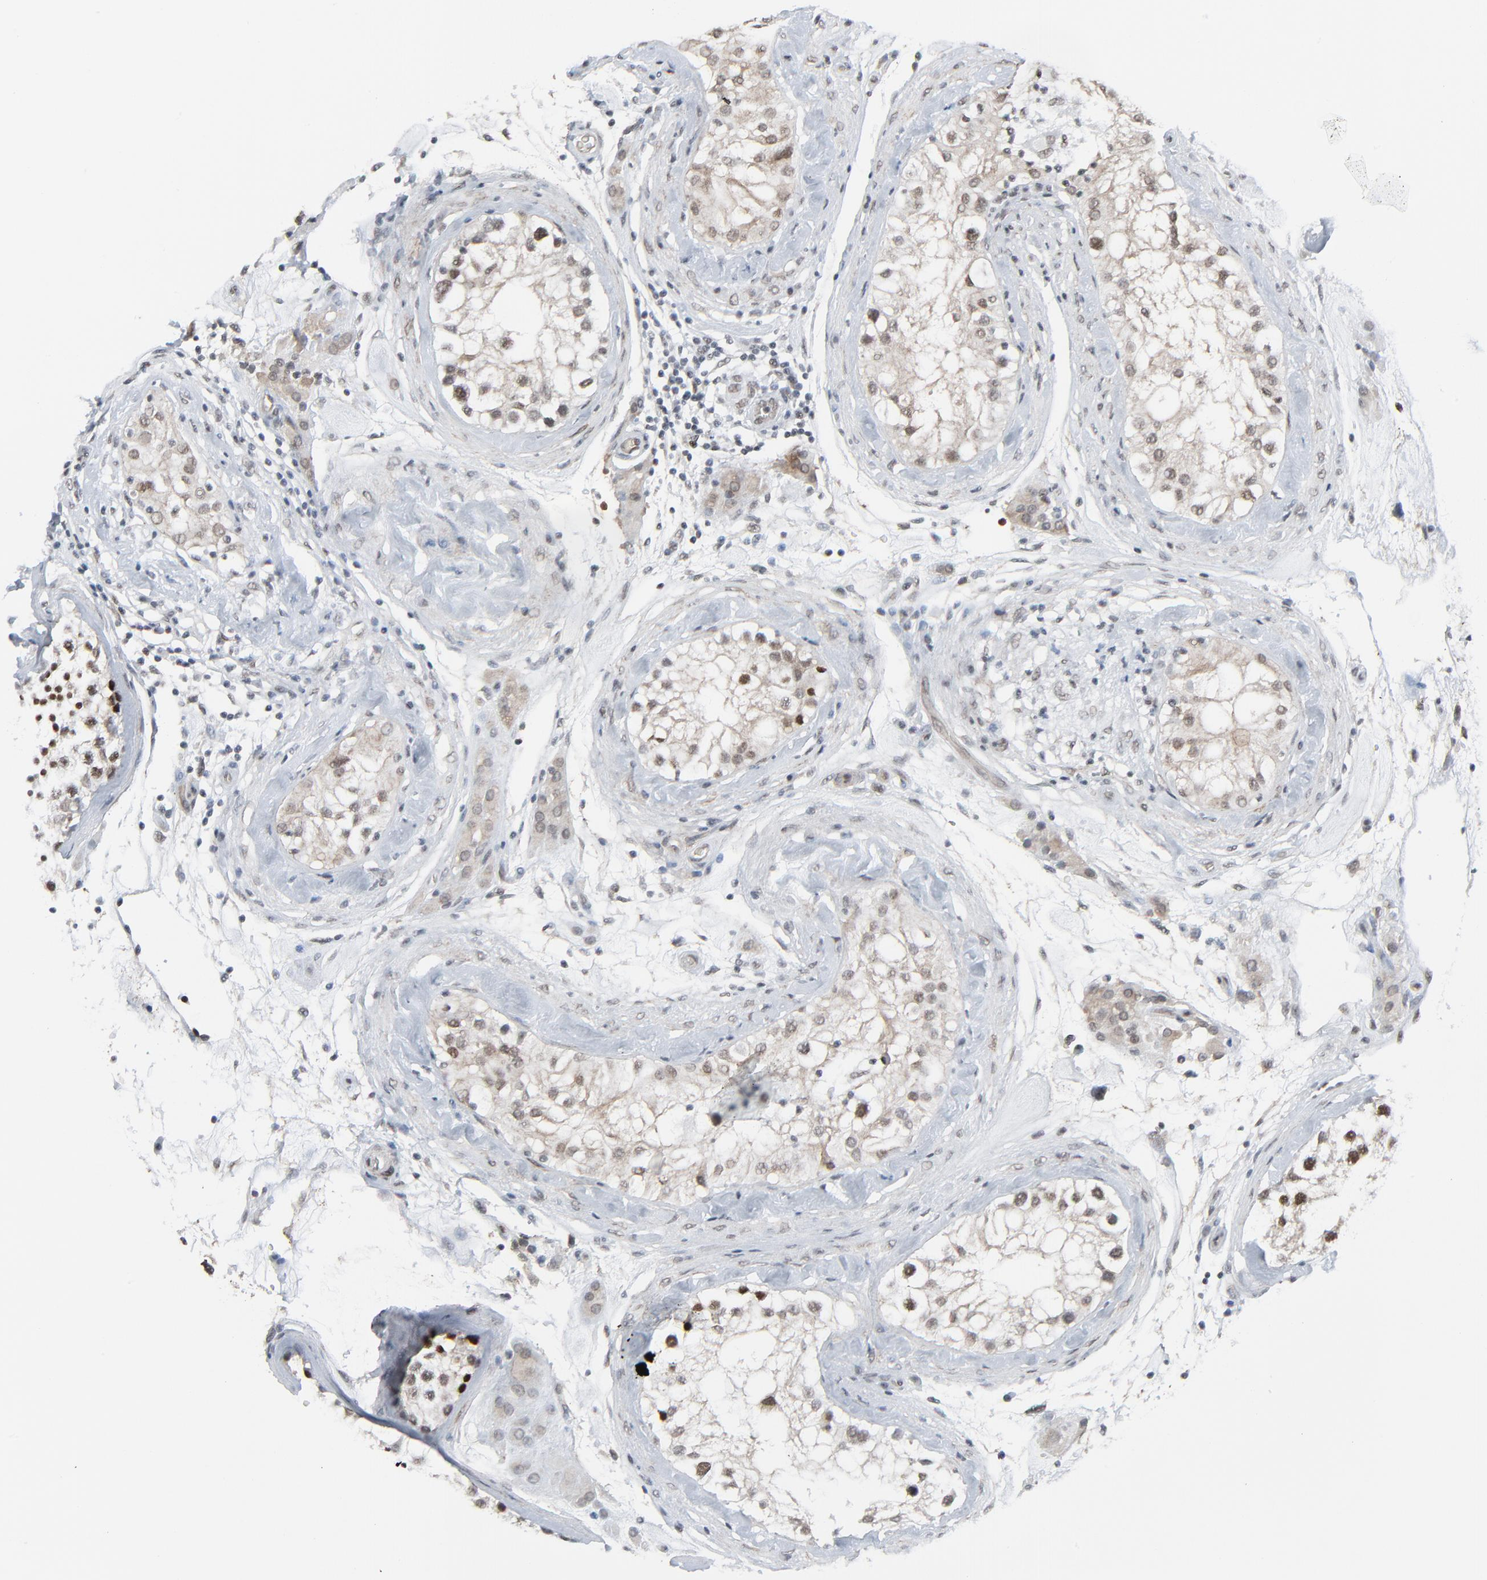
{"staining": {"intensity": "strong", "quantity": "25%-75%", "location": "nuclear"}, "tissue": "testis", "cell_type": "Cells in seminiferous ducts", "image_type": "normal", "snomed": [{"axis": "morphology", "description": "Normal tissue, NOS"}, {"axis": "topography", "description": "Testis"}], "caption": "Immunohistochemical staining of normal testis displays 25%-75% levels of strong nuclear protein expression in about 25%-75% of cells in seminiferous ducts.", "gene": "FBXO28", "patient": {"sex": "male", "age": 46}}